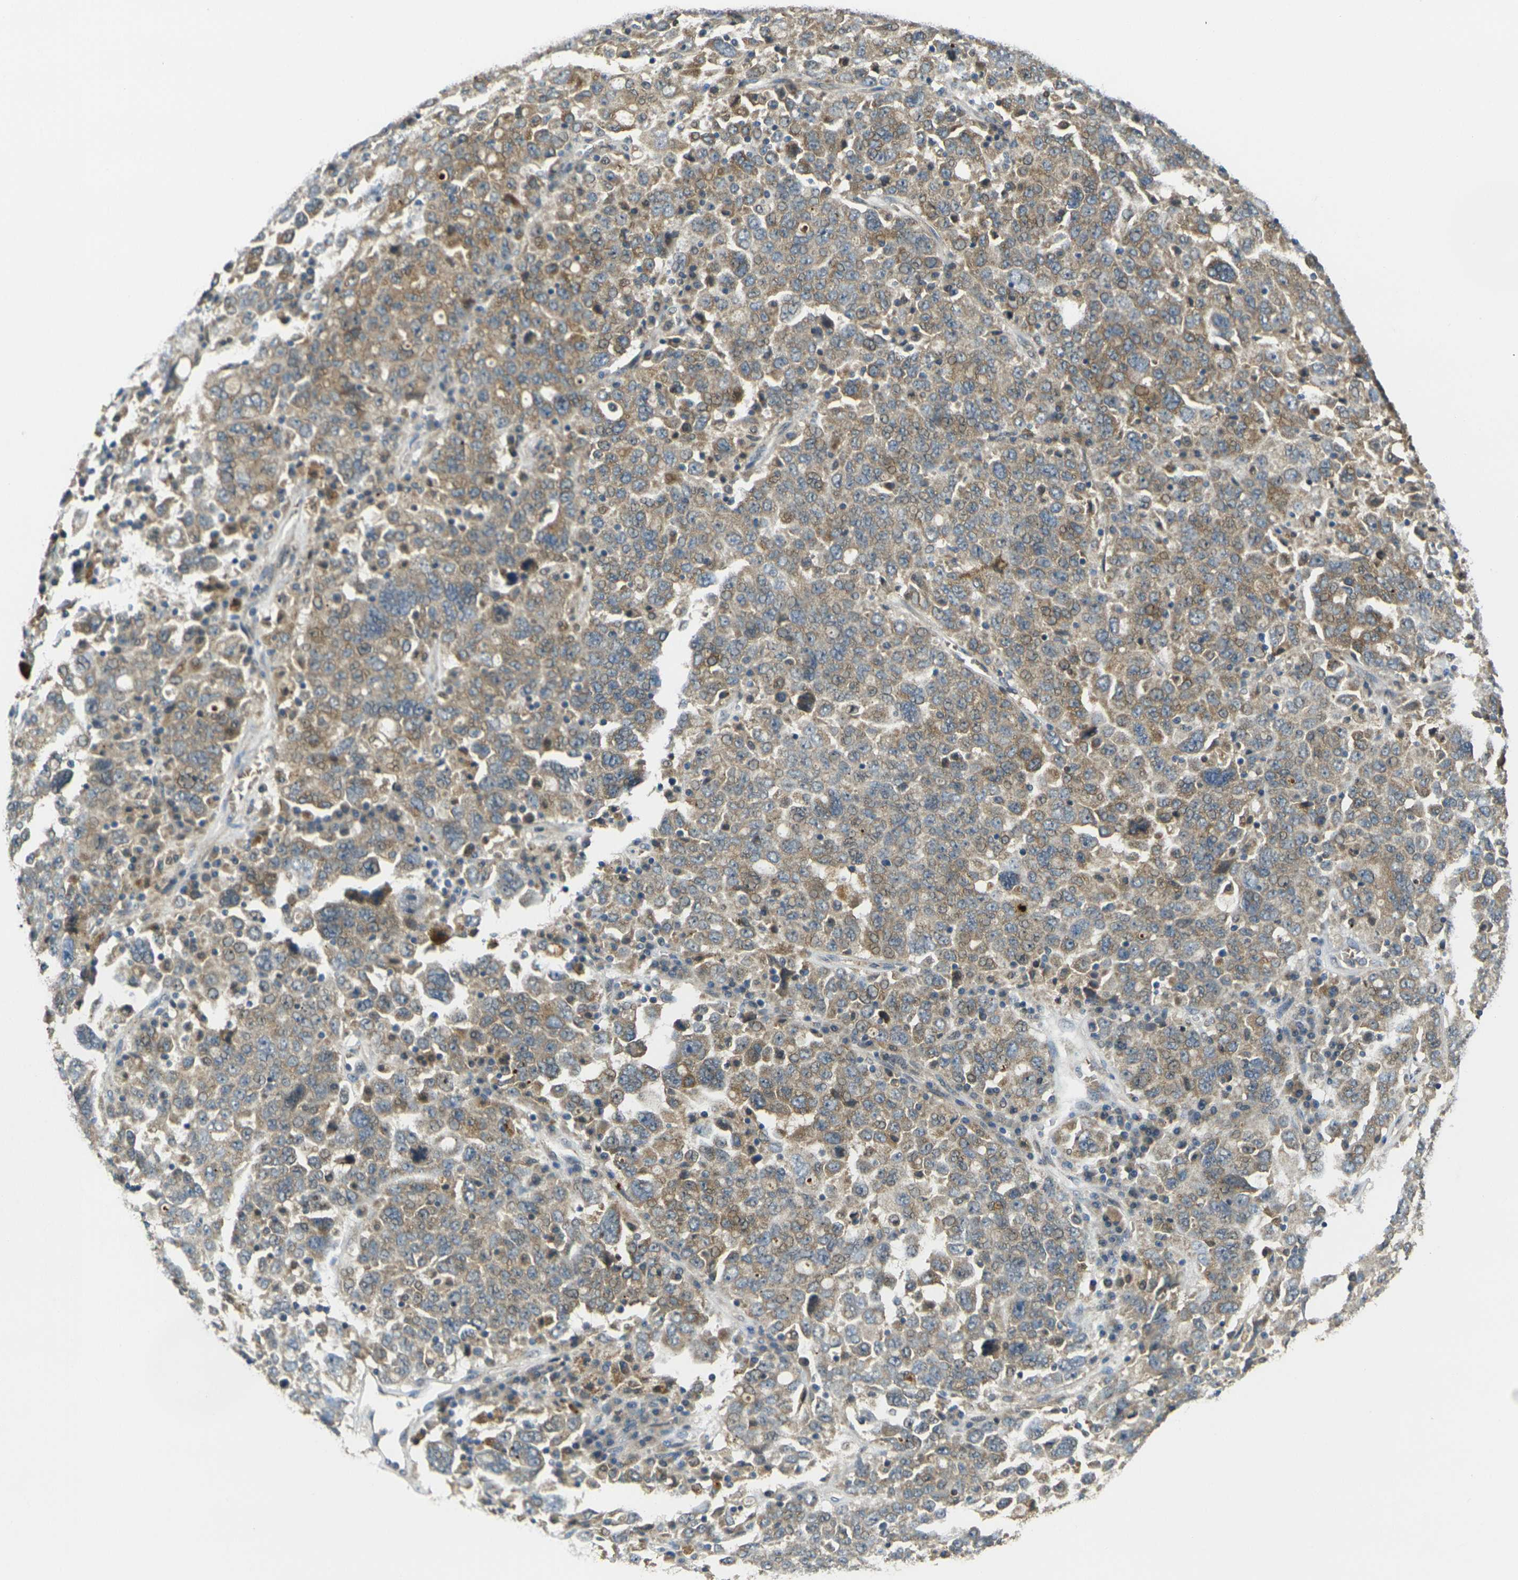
{"staining": {"intensity": "moderate", "quantity": ">75%", "location": "cytoplasmic/membranous"}, "tissue": "ovarian cancer", "cell_type": "Tumor cells", "image_type": "cancer", "snomed": [{"axis": "morphology", "description": "Carcinoma, endometroid"}, {"axis": "topography", "description": "Ovary"}], "caption": "This micrograph displays IHC staining of human endometroid carcinoma (ovarian), with medium moderate cytoplasmic/membranous staining in about >75% of tumor cells.", "gene": "GNA12", "patient": {"sex": "female", "age": 62}}